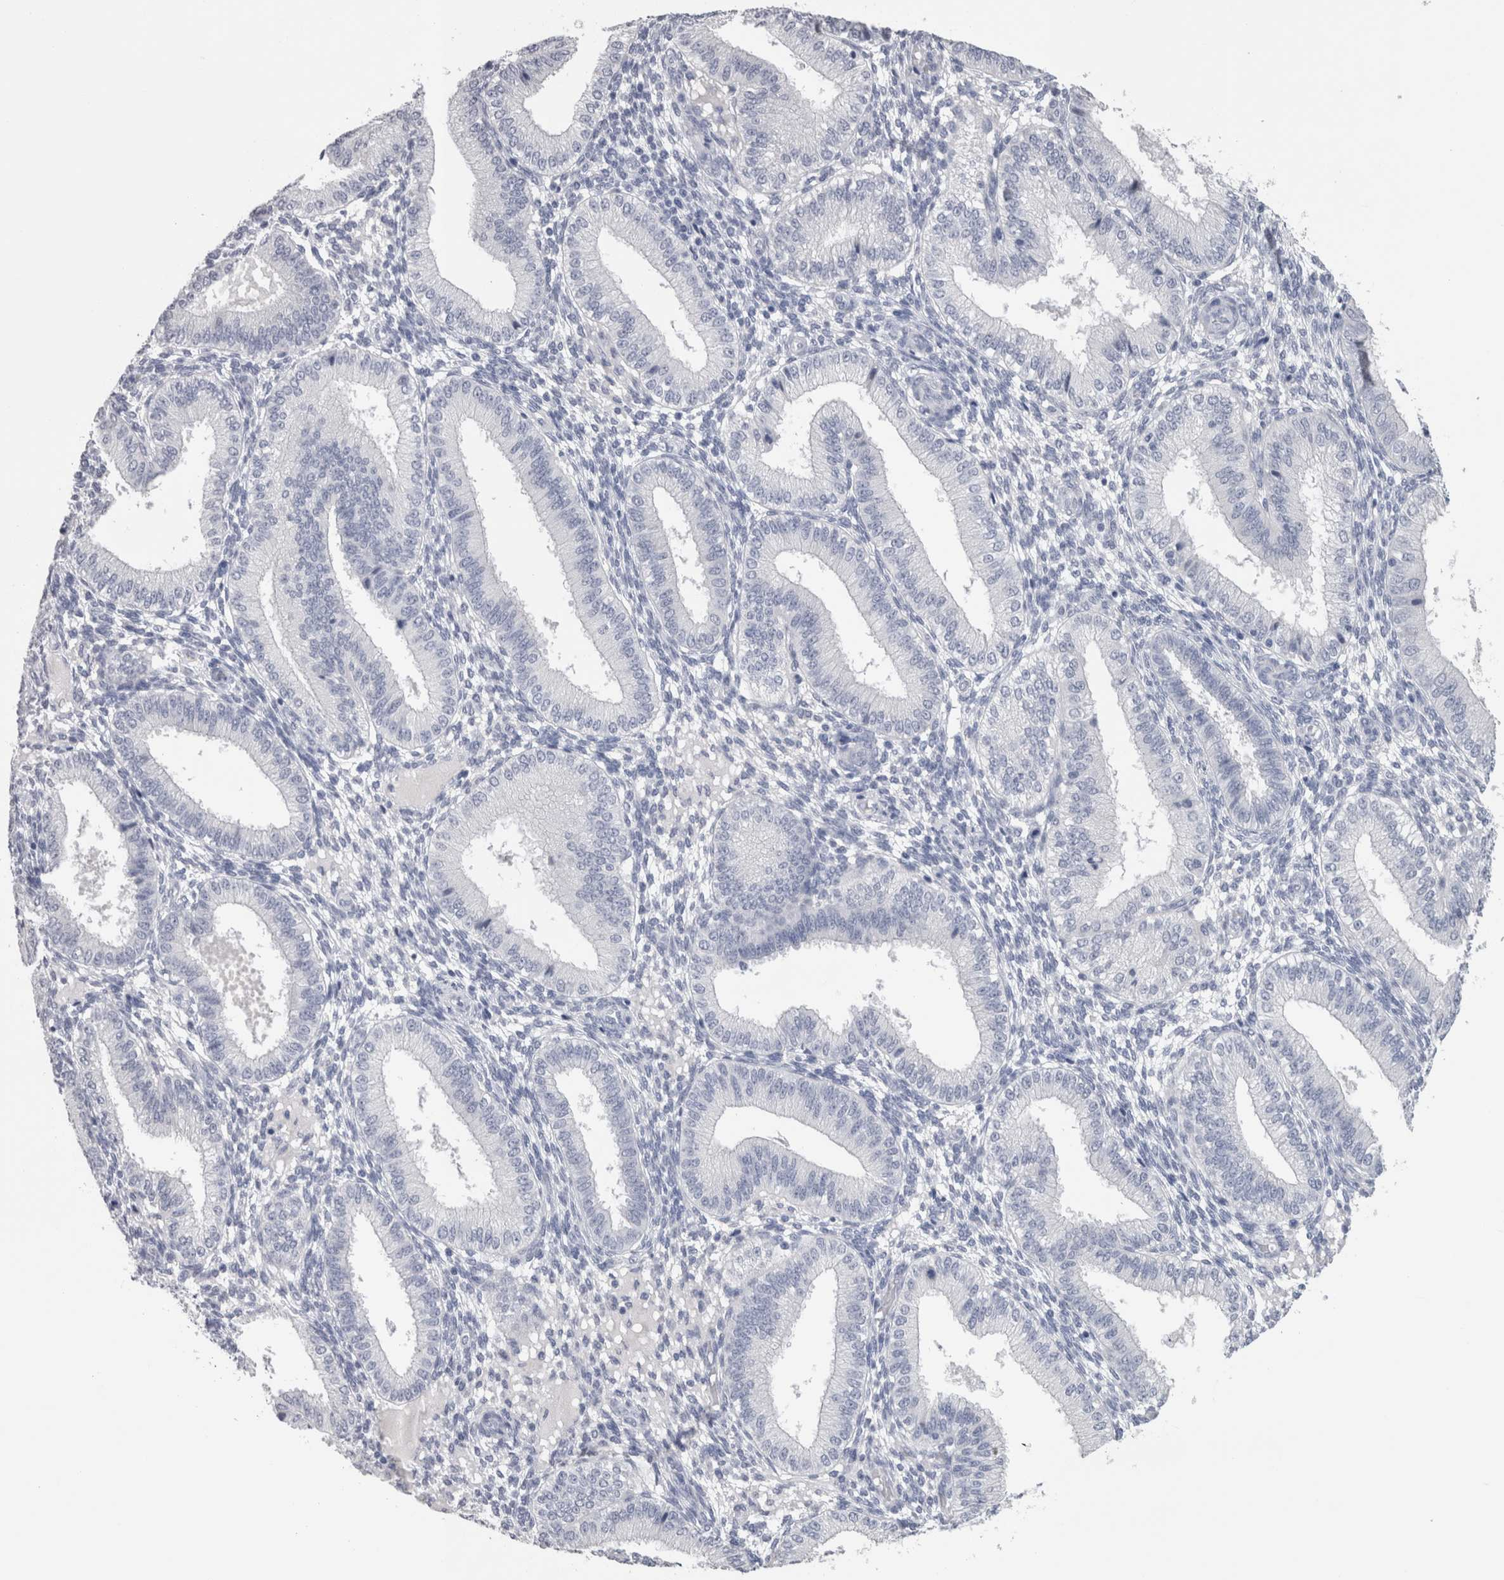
{"staining": {"intensity": "negative", "quantity": "none", "location": "none"}, "tissue": "endometrium", "cell_type": "Cells in endometrial stroma", "image_type": "normal", "snomed": [{"axis": "morphology", "description": "Normal tissue, NOS"}, {"axis": "topography", "description": "Endometrium"}], "caption": "IHC photomicrograph of benign endometrium: human endometrium stained with DAB (3,3'-diaminobenzidine) displays no significant protein staining in cells in endometrial stroma. (DAB (3,3'-diaminobenzidine) immunohistochemistry (IHC) visualized using brightfield microscopy, high magnification).", "gene": "CA8", "patient": {"sex": "female", "age": 39}}